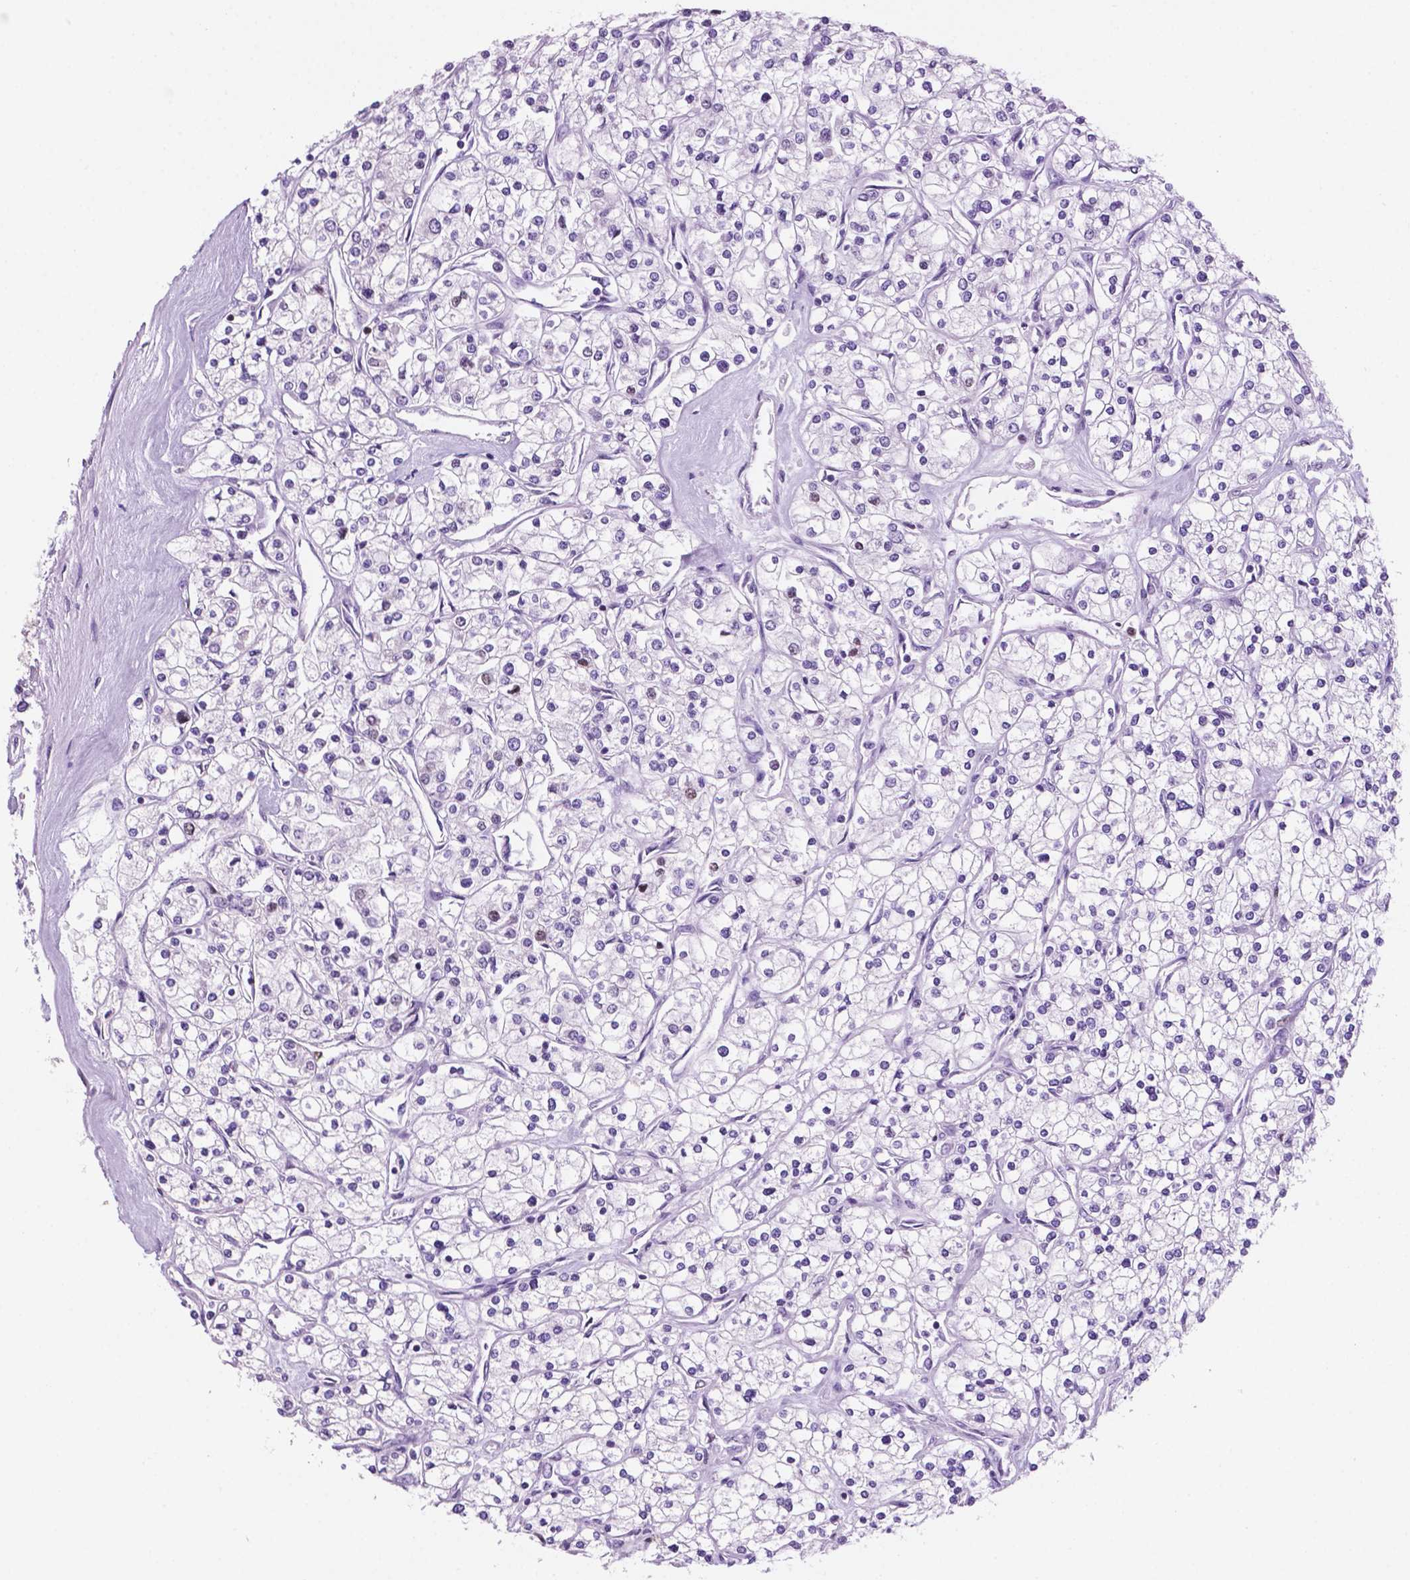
{"staining": {"intensity": "moderate", "quantity": "<25%", "location": "nuclear"}, "tissue": "renal cancer", "cell_type": "Tumor cells", "image_type": "cancer", "snomed": [{"axis": "morphology", "description": "Adenocarcinoma, NOS"}, {"axis": "topography", "description": "Kidney"}], "caption": "Human renal cancer (adenocarcinoma) stained for a protein (brown) displays moderate nuclear positive positivity in about <25% of tumor cells.", "gene": "NCAPH2", "patient": {"sex": "male", "age": 80}}